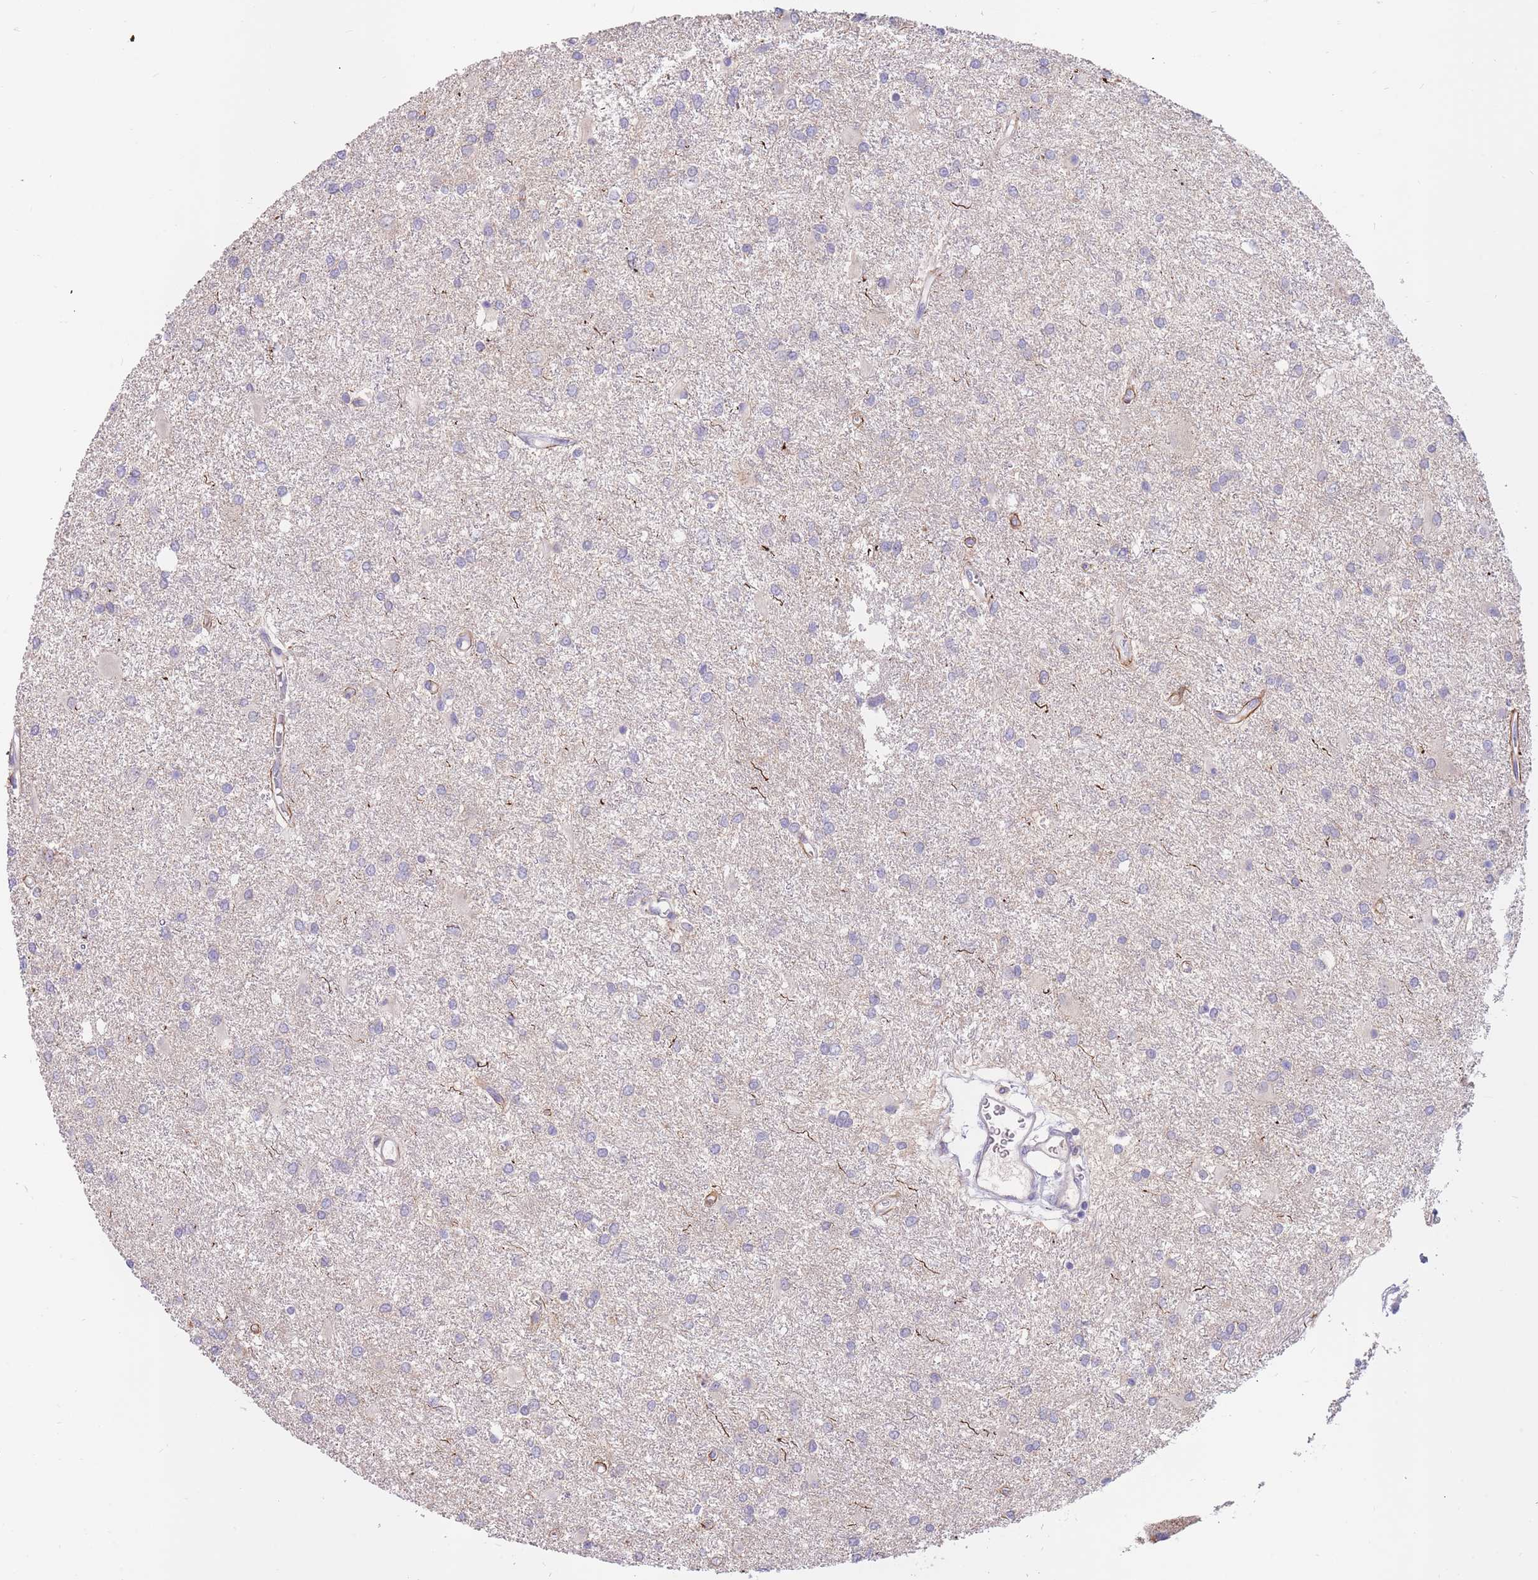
{"staining": {"intensity": "negative", "quantity": "none", "location": "none"}, "tissue": "glioma", "cell_type": "Tumor cells", "image_type": "cancer", "snomed": [{"axis": "morphology", "description": "Glioma, malignant, High grade"}, {"axis": "topography", "description": "Brain"}], "caption": "Immunohistochemical staining of malignant glioma (high-grade) reveals no significant expression in tumor cells.", "gene": "BORCS5", "patient": {"sex": "female", "age": 50}}